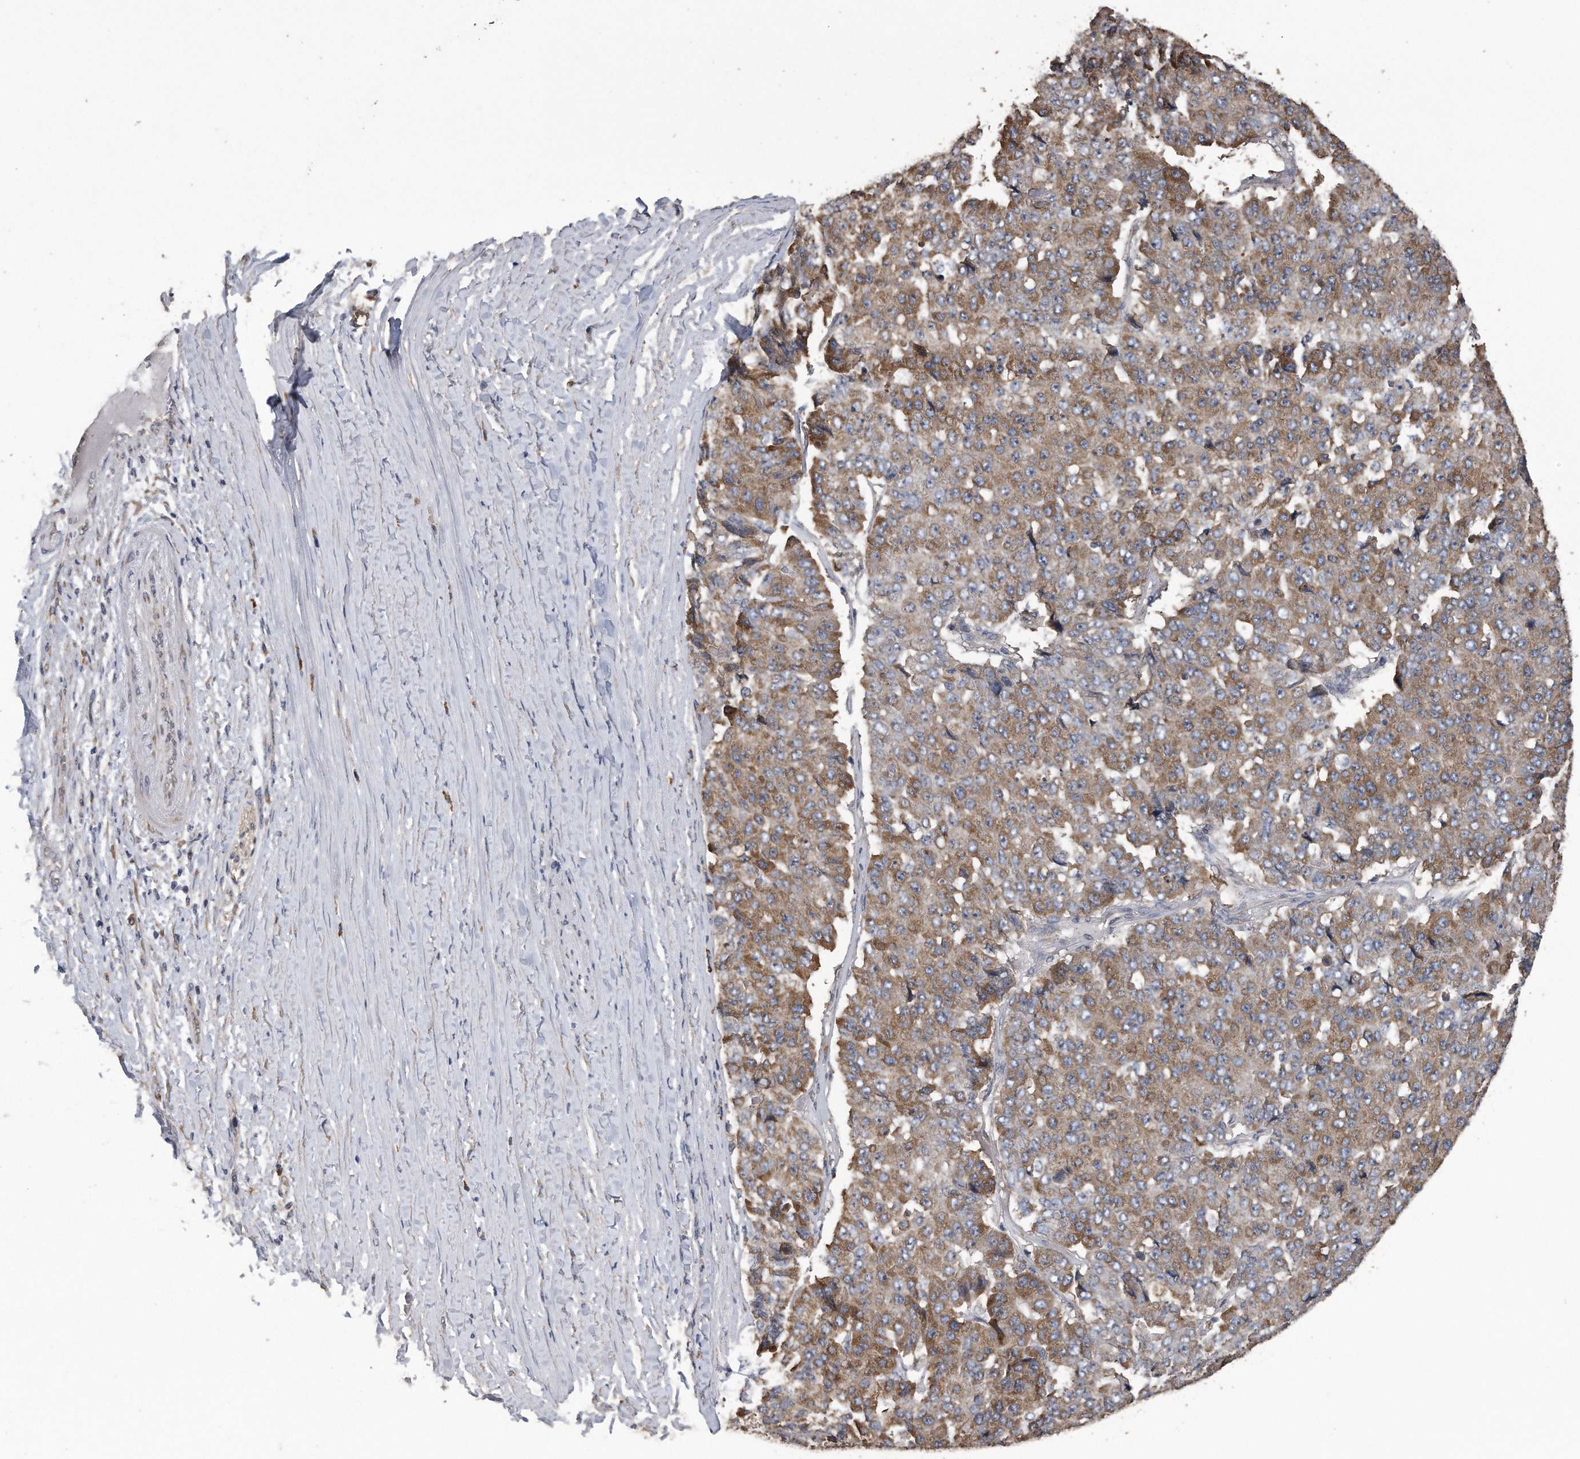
{"staining": {"intensity": "moderate", "quantity": ">75%", "location": "cytoplasmic/membranous"}, "tissue": "pancreatic cancer", "cell_type": "Tumor cells", "image_type": "cancer", "snomed": [{"axis": "morphology", "description": "Adenocarcinoma, NOS"}, {"axis": "topography", "description": "Pancreas"}], "caption": "The micrograph reveals a brown stain indicating the presence of a protein in the cytoplasmic/membranous of tumor cells in pancreatic cancer. Nuclei are stained in blue.", "gene": "PCLO", "patient": {"sex": "male", "age": 50}}